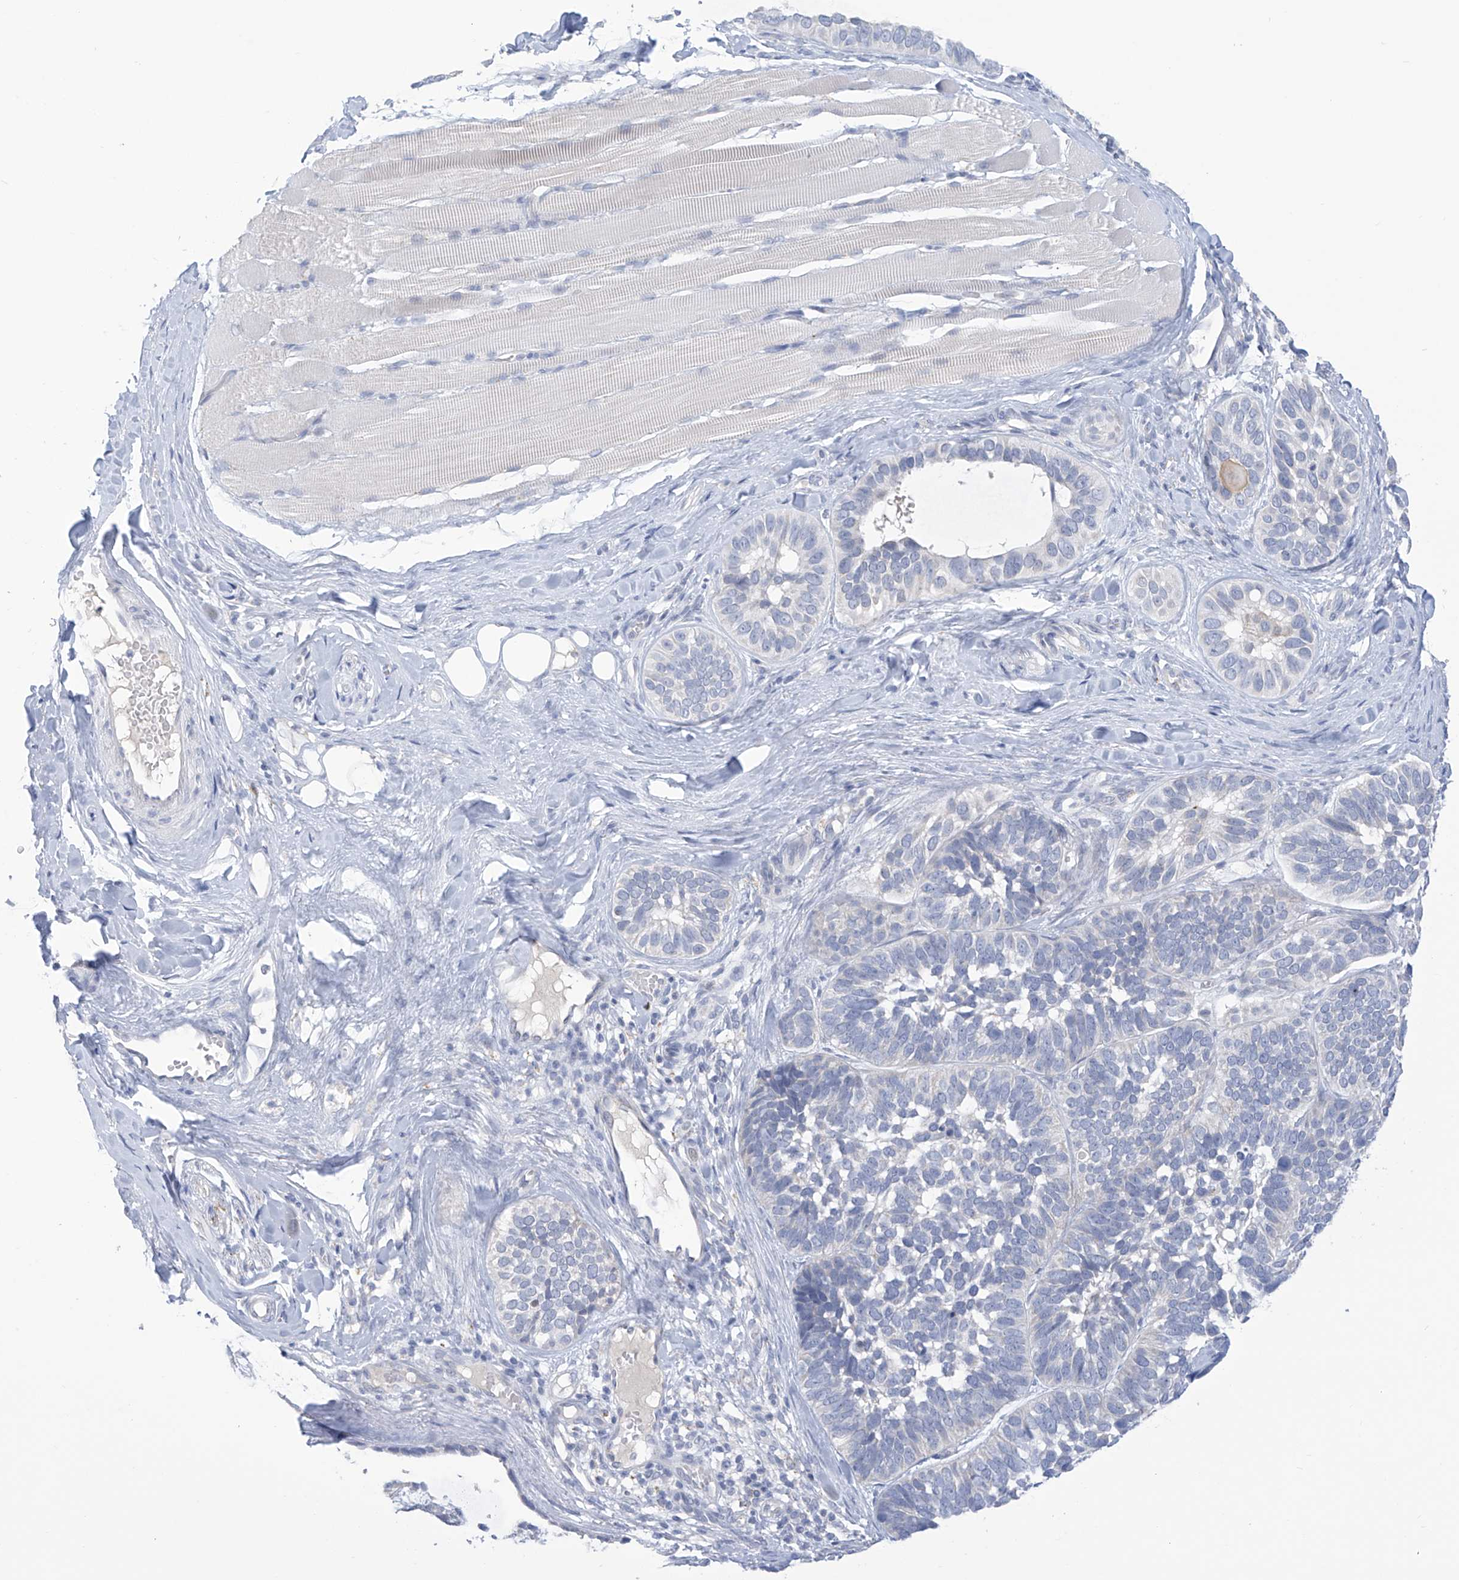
{"staining": {"intensity": "negative", "quantity": "none", "location": "none"}, "tissue": "skin cancer", "cell_type": "Tumor cells", "image_type": "cancer", "snomed": [{"axis": "morphology", "description": "Basal cell carcinoma"}, {"axis": "topography", "description": "Skin"}], "caption": "A micrograph of human skin basal cell carcinoma is negative for staining in tumor cells. (Brightfield microscopy of DAB (3,3'-diaminobenzidine) immunohistochemistry (IHC) at high magnification).", "gene": "IBA57", "patient": {"sex": "male", "age": 62}}